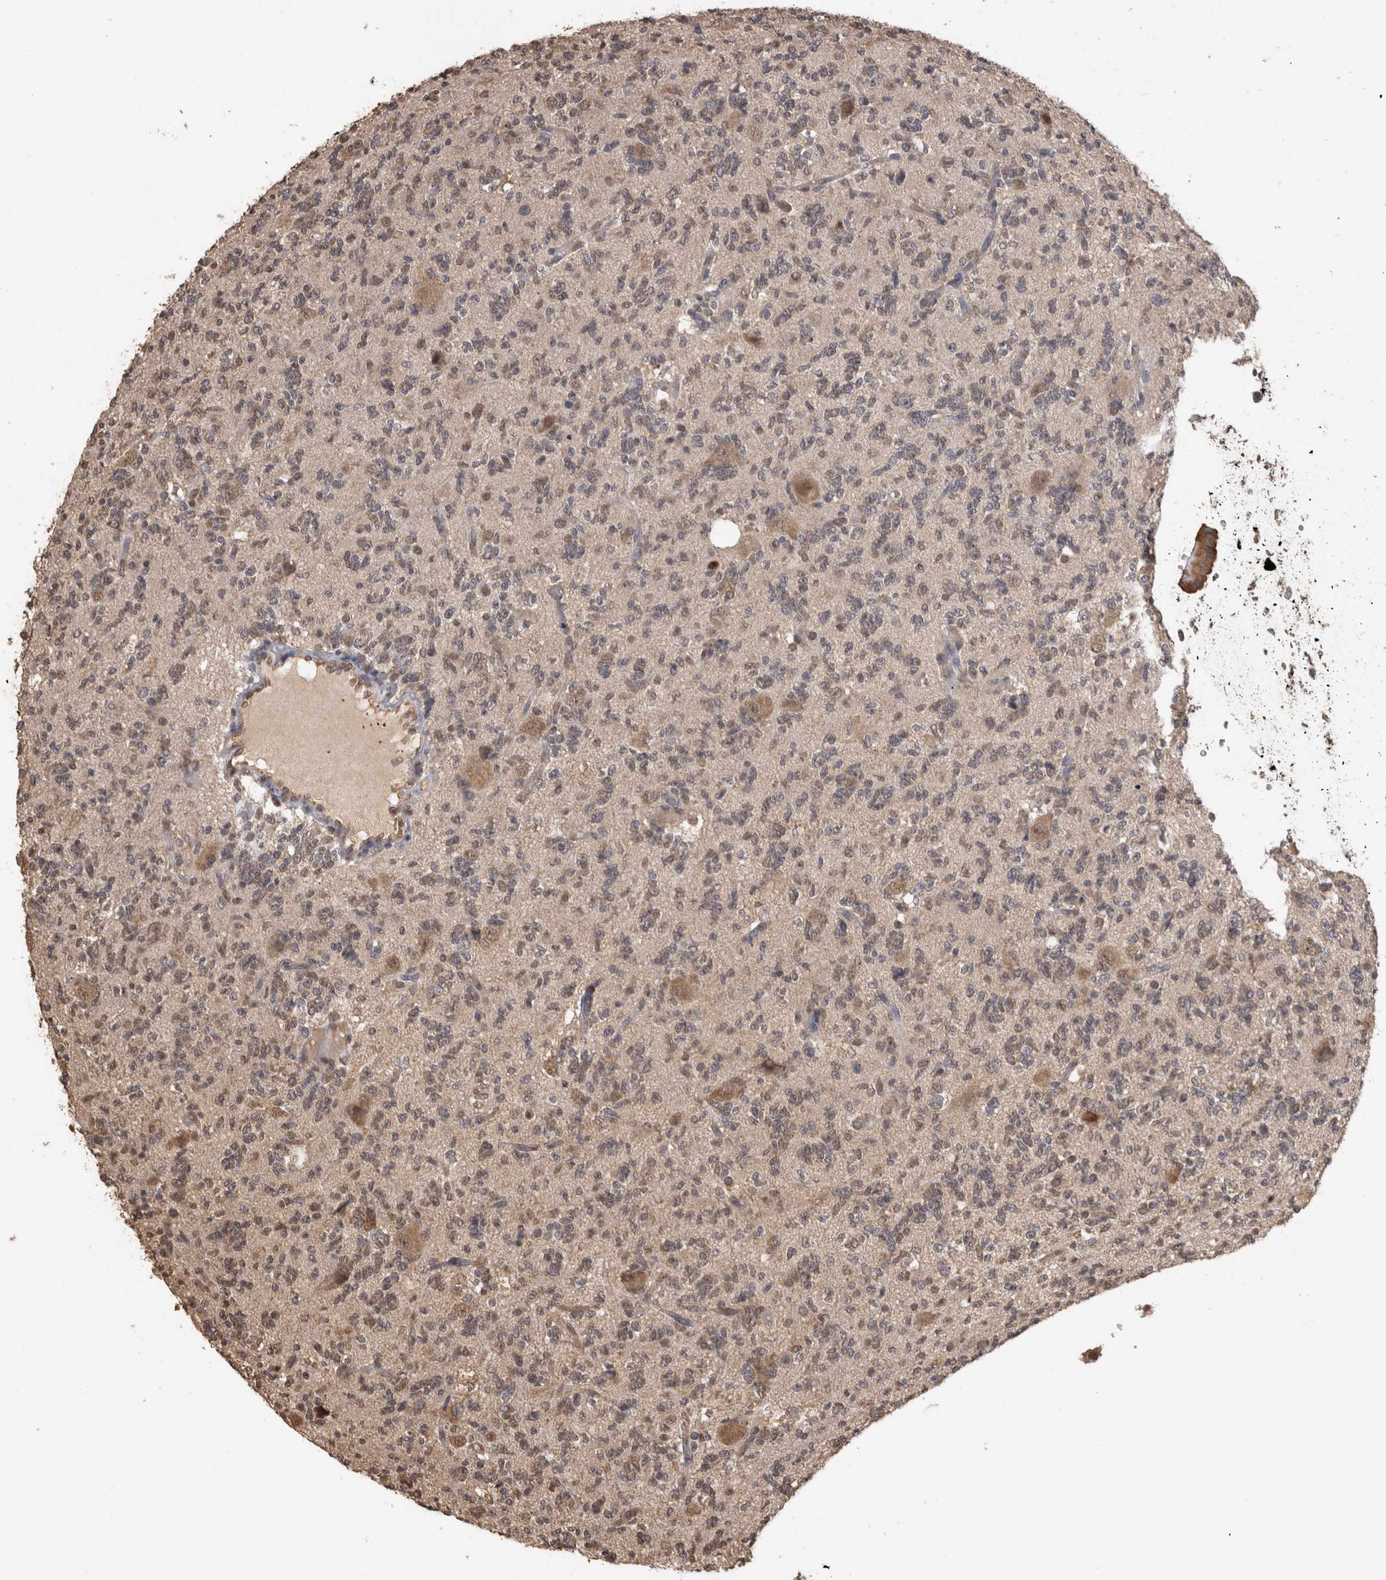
{"staining": {"intensity": "weak", "quantity": "25%-75%", "location": "cytoplasmic/membranous"}, "tissue": "glioma", "cell_type": "Tumor cells", "image_type": "cancer", "snomed": [{"axis": "morphology", "description": "Glioma, malignant, High grade"}, {"axis": "topography", "description": "Brain"}], "caption": "DAB immunohistochemical staining of human high-grade glioma (malignant) shows weak cytoplasmic/membranous protein staining in approximately 25%-75% of tumor cells. (DAB = brown stain, brightfield microscopy at high magnification).", "gene": "PAK4", "patient": {"sex": "female", "age": 62}}